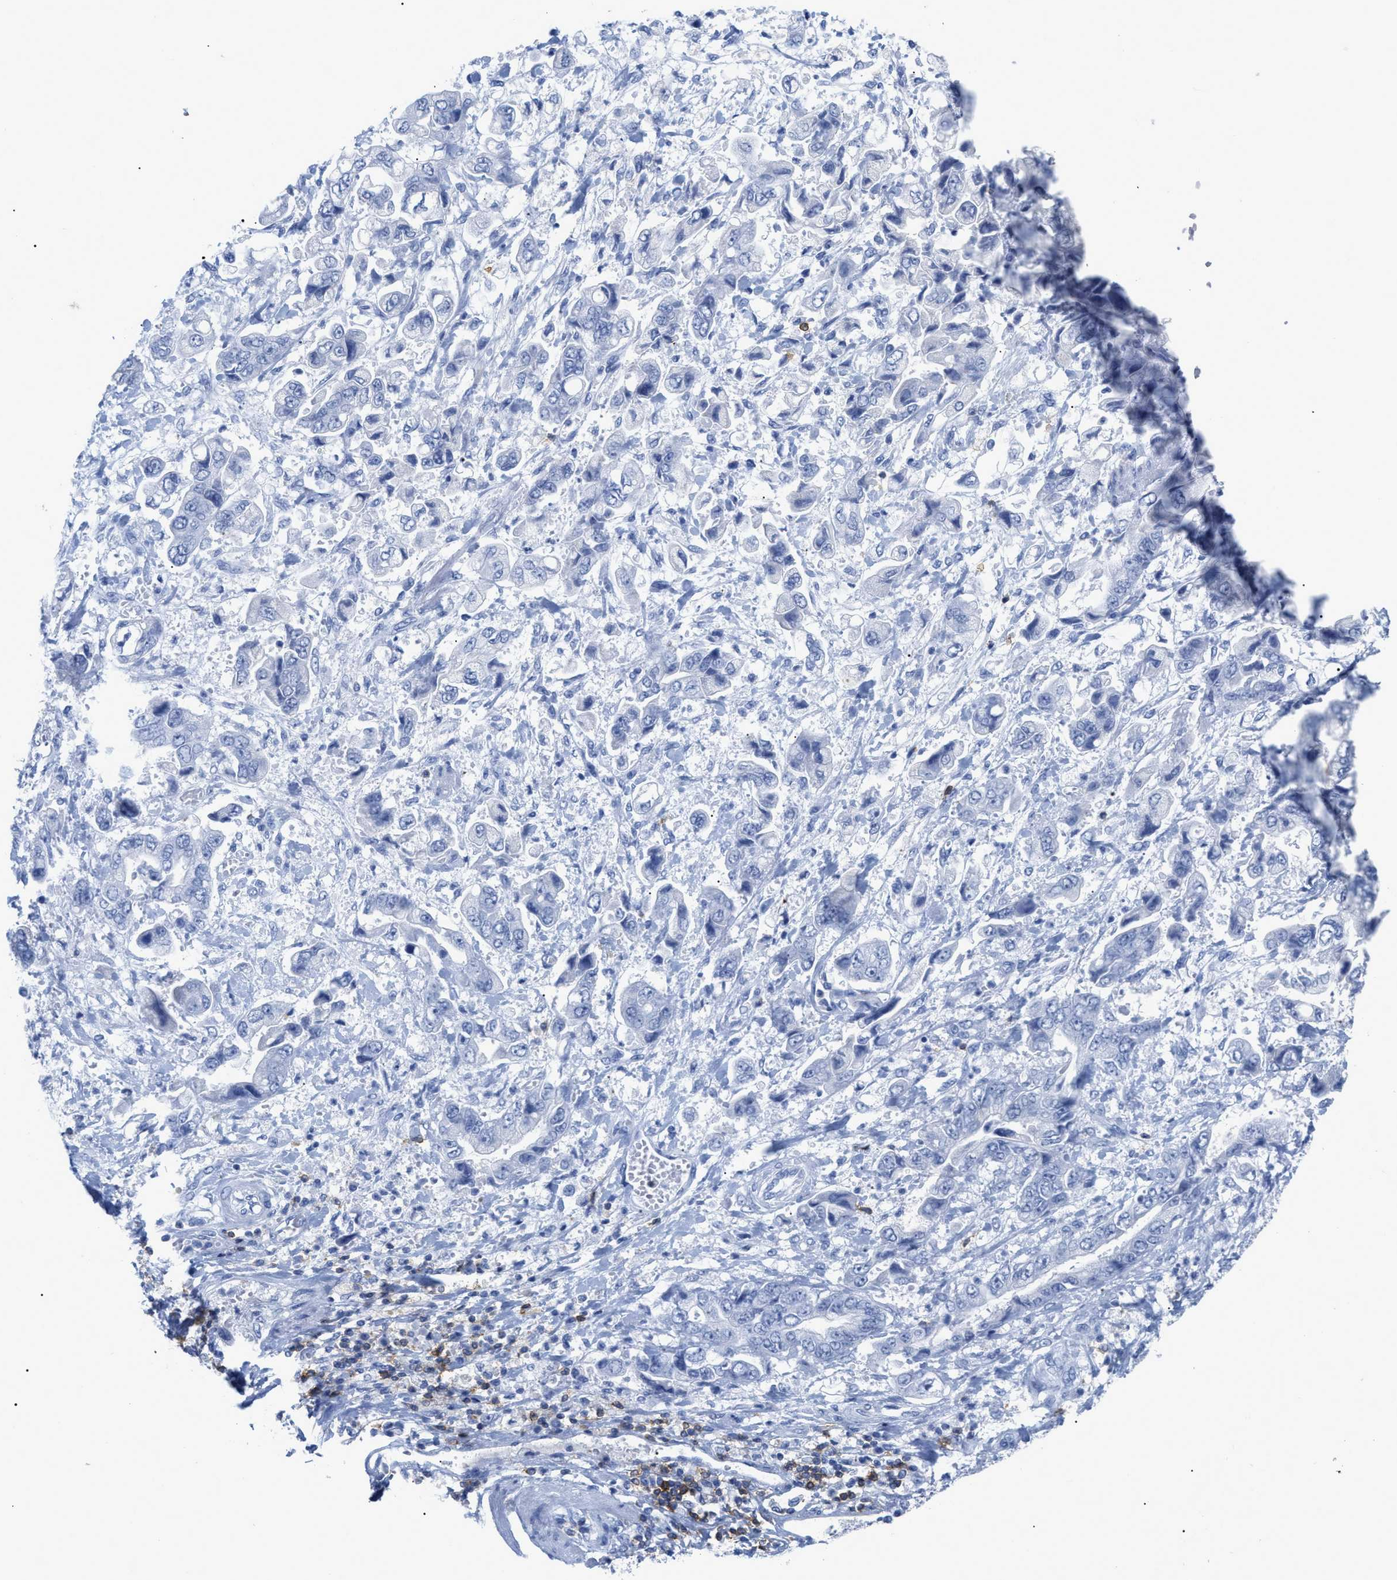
{"staining": {"intensity": "negative", "quantity": "none", "location": "none"}, "tissue": "stomach cancer", "cell_type": "Tumor cells", "image_type": "cancer", "snomed": [{"axis": "morphology", "description": "Normal tissue, NOS"}, {"axis": "morphology", "description": "Adenocarcinoma, NOS"}, {"axis": "topography", "description": "Stomach"}], "caption": "This is an IHC image of stomach cancer. There is no staining in tumor cells.", "gene": "CD5", "patient": {"sex": "male", "age": 62}}